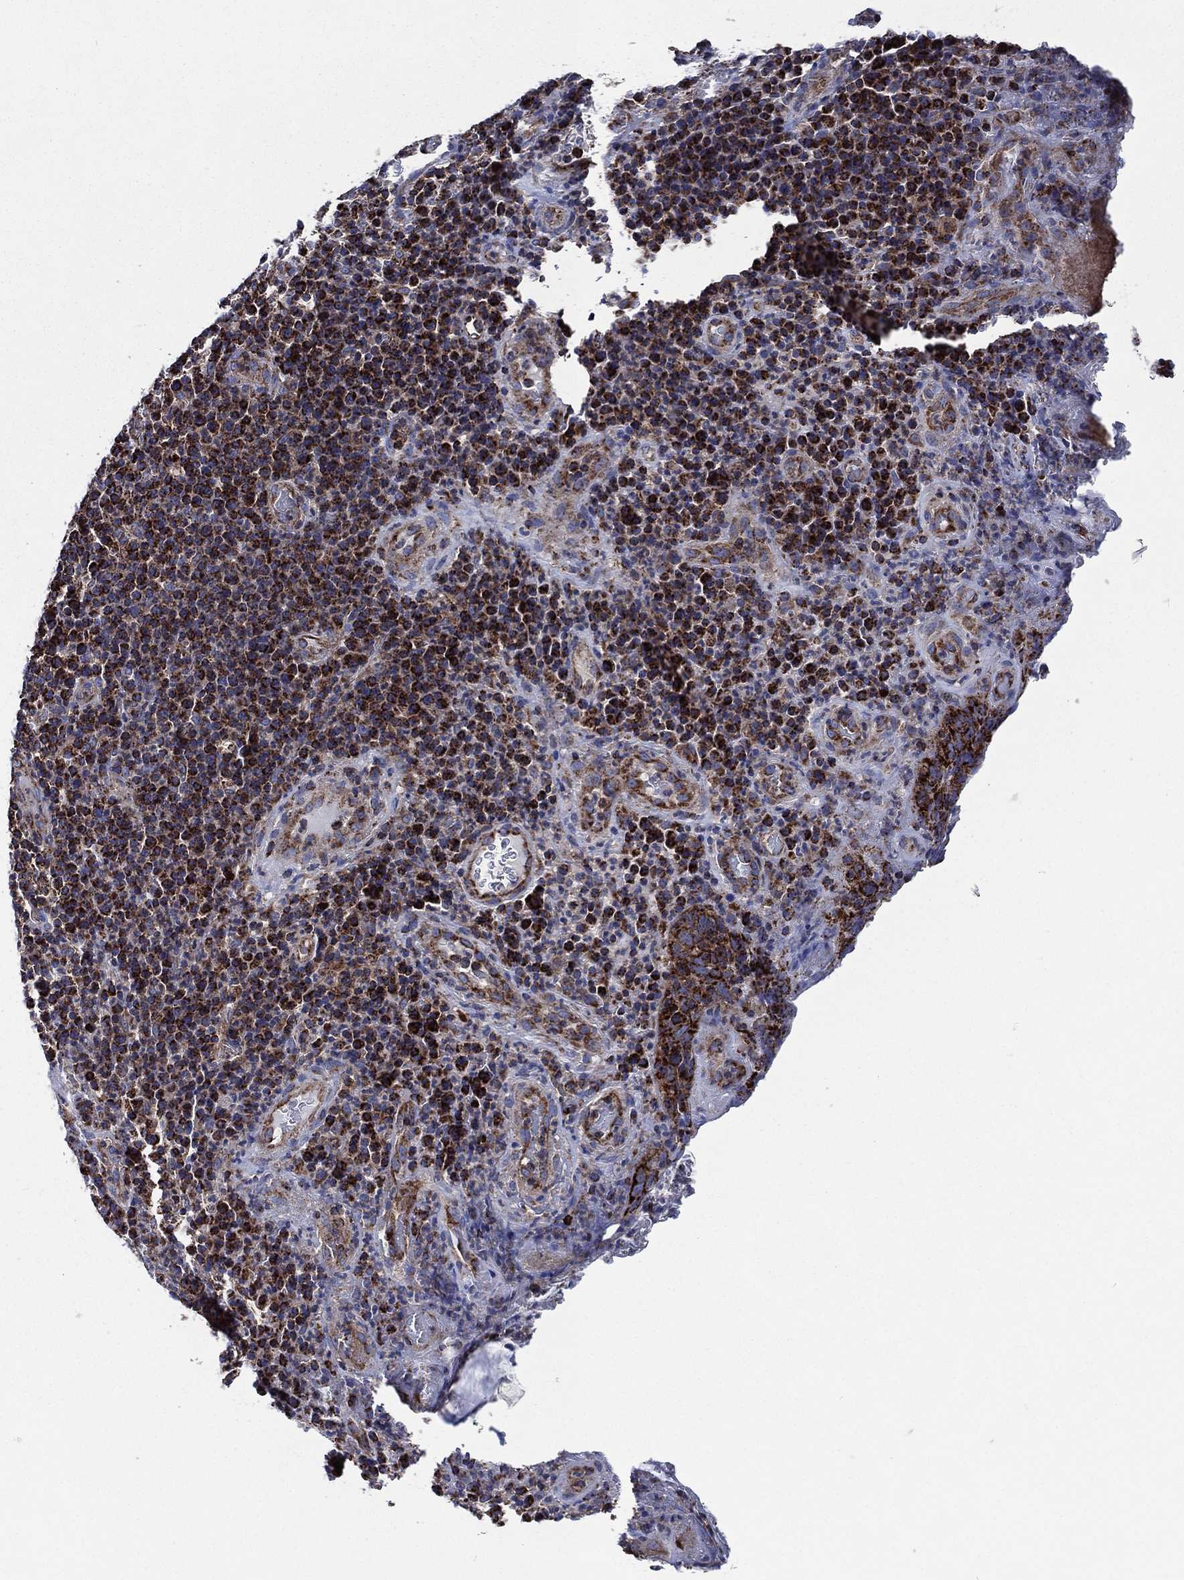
{"staining": {"intensity": "strong", "quantity": ">75%", "location": "cytoplasmic/membranous"}, "tissue": "skin cancer", "cell_type": "Tumor cells", "image_type": "cancer", "snomed": [{"axis": "morphology", "description": "Squamous cell carcinoma, NOS"}, {"axis": "topography", "description": "Skin"}, {"axis": "topography", "description": "Anal"}], "caption": "The immunohistochemical stain labels strong cytoplasmic/membranous positivity in tumor cells of skin cancer tissue.", "gene": "ANKRD37", "patient": {"sex": "female", "age": 51}}